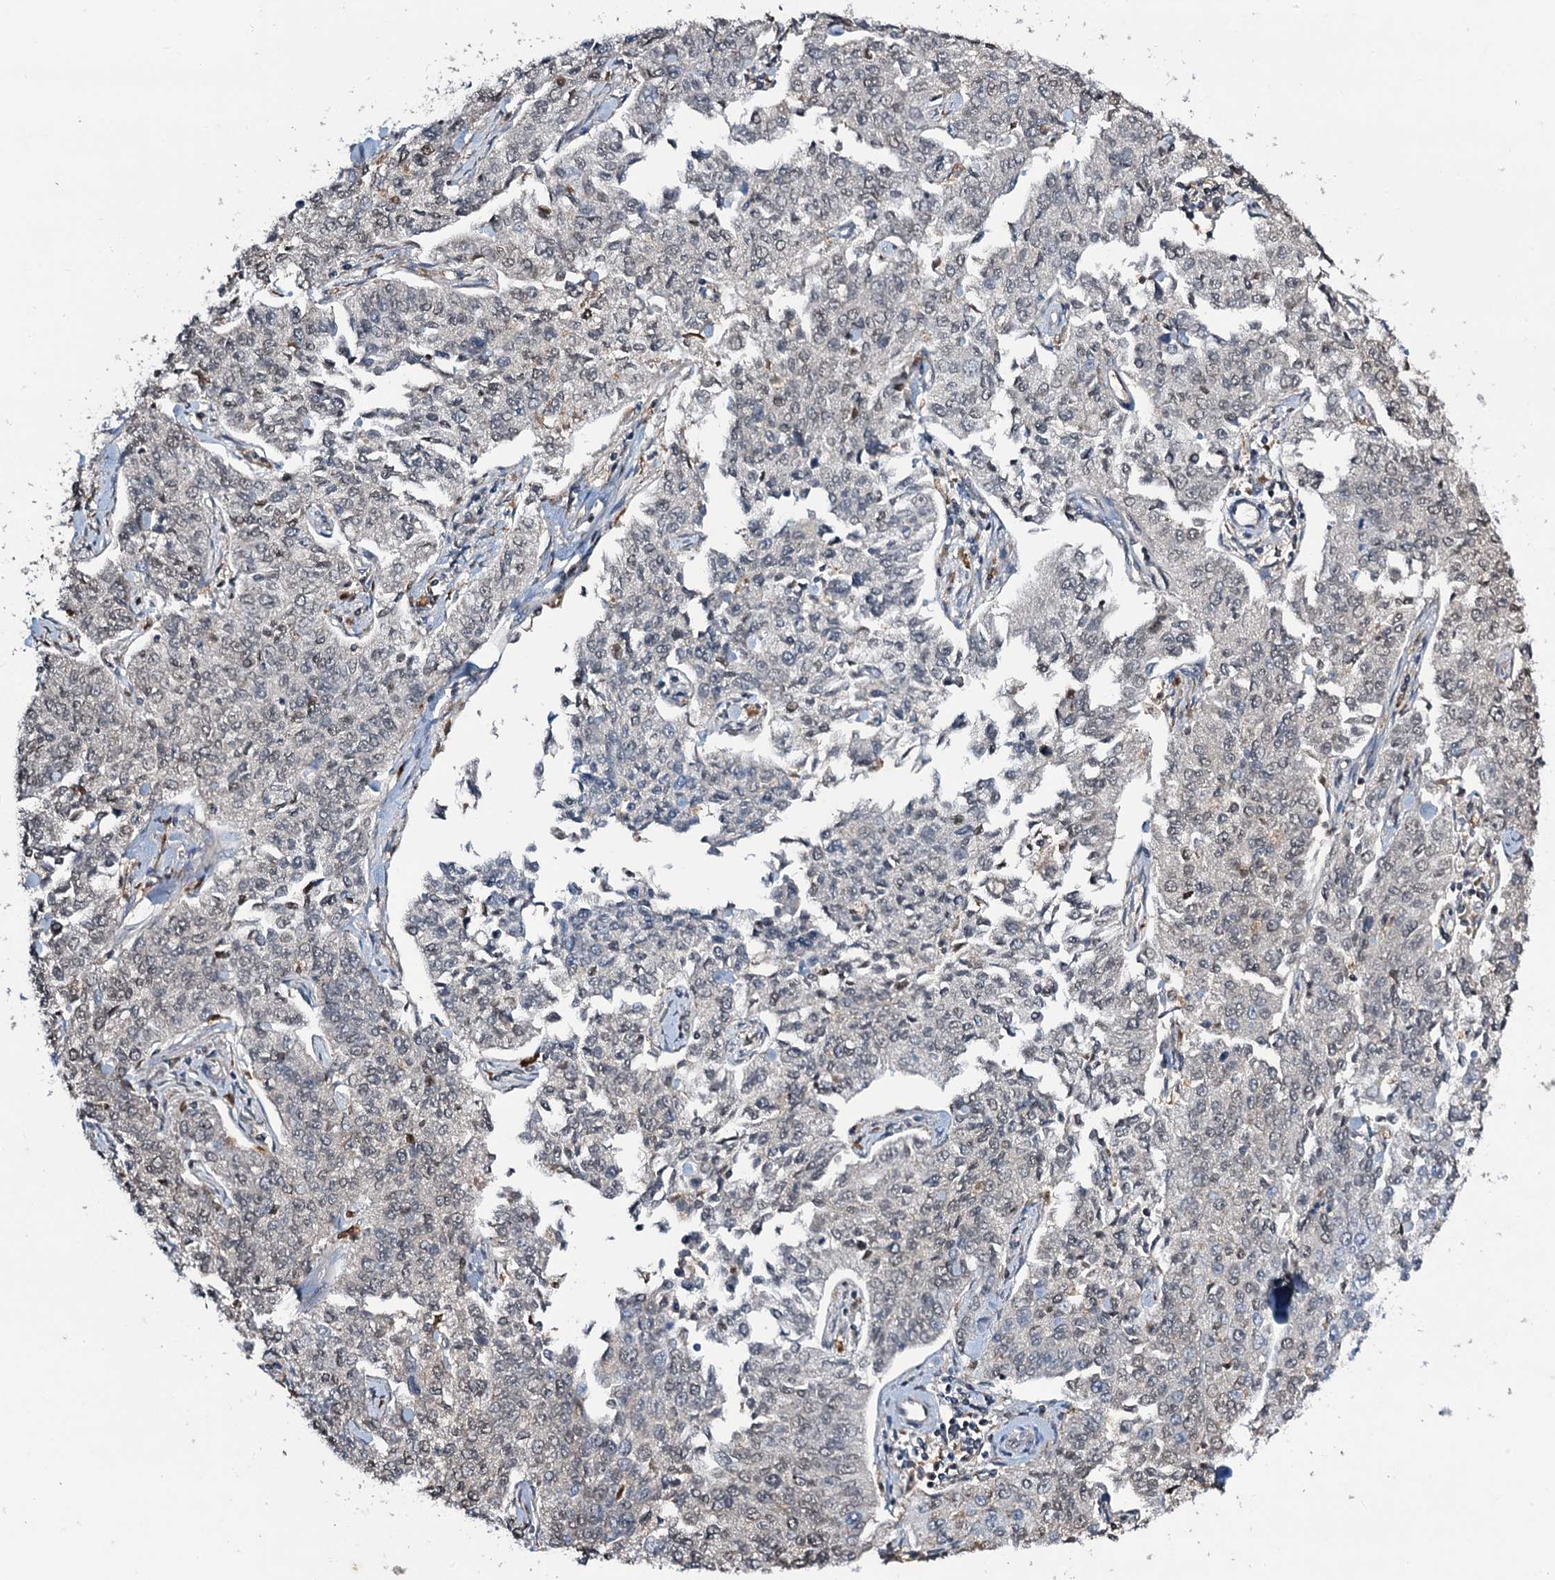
{"staining": {"intensity": "weak", "quantity": "<25%", "location": "cytoplasmic/membranous,nuclear"}, "tissue": "cervical cancer", "cell_type": "Tumor cells", "image_type": "cancer", "snomed": [{"axis": "morphology", "description": "Squamous cell carcinoma, NOS"}, {"axis": "topography", "description": "Cervix"}], "caption": "The IHC photomicrograph has no significant staining in tumor cells of cervical cancer tissue.", "gene": "EDN1", "patient": {"sex": "female", "age": 35}}